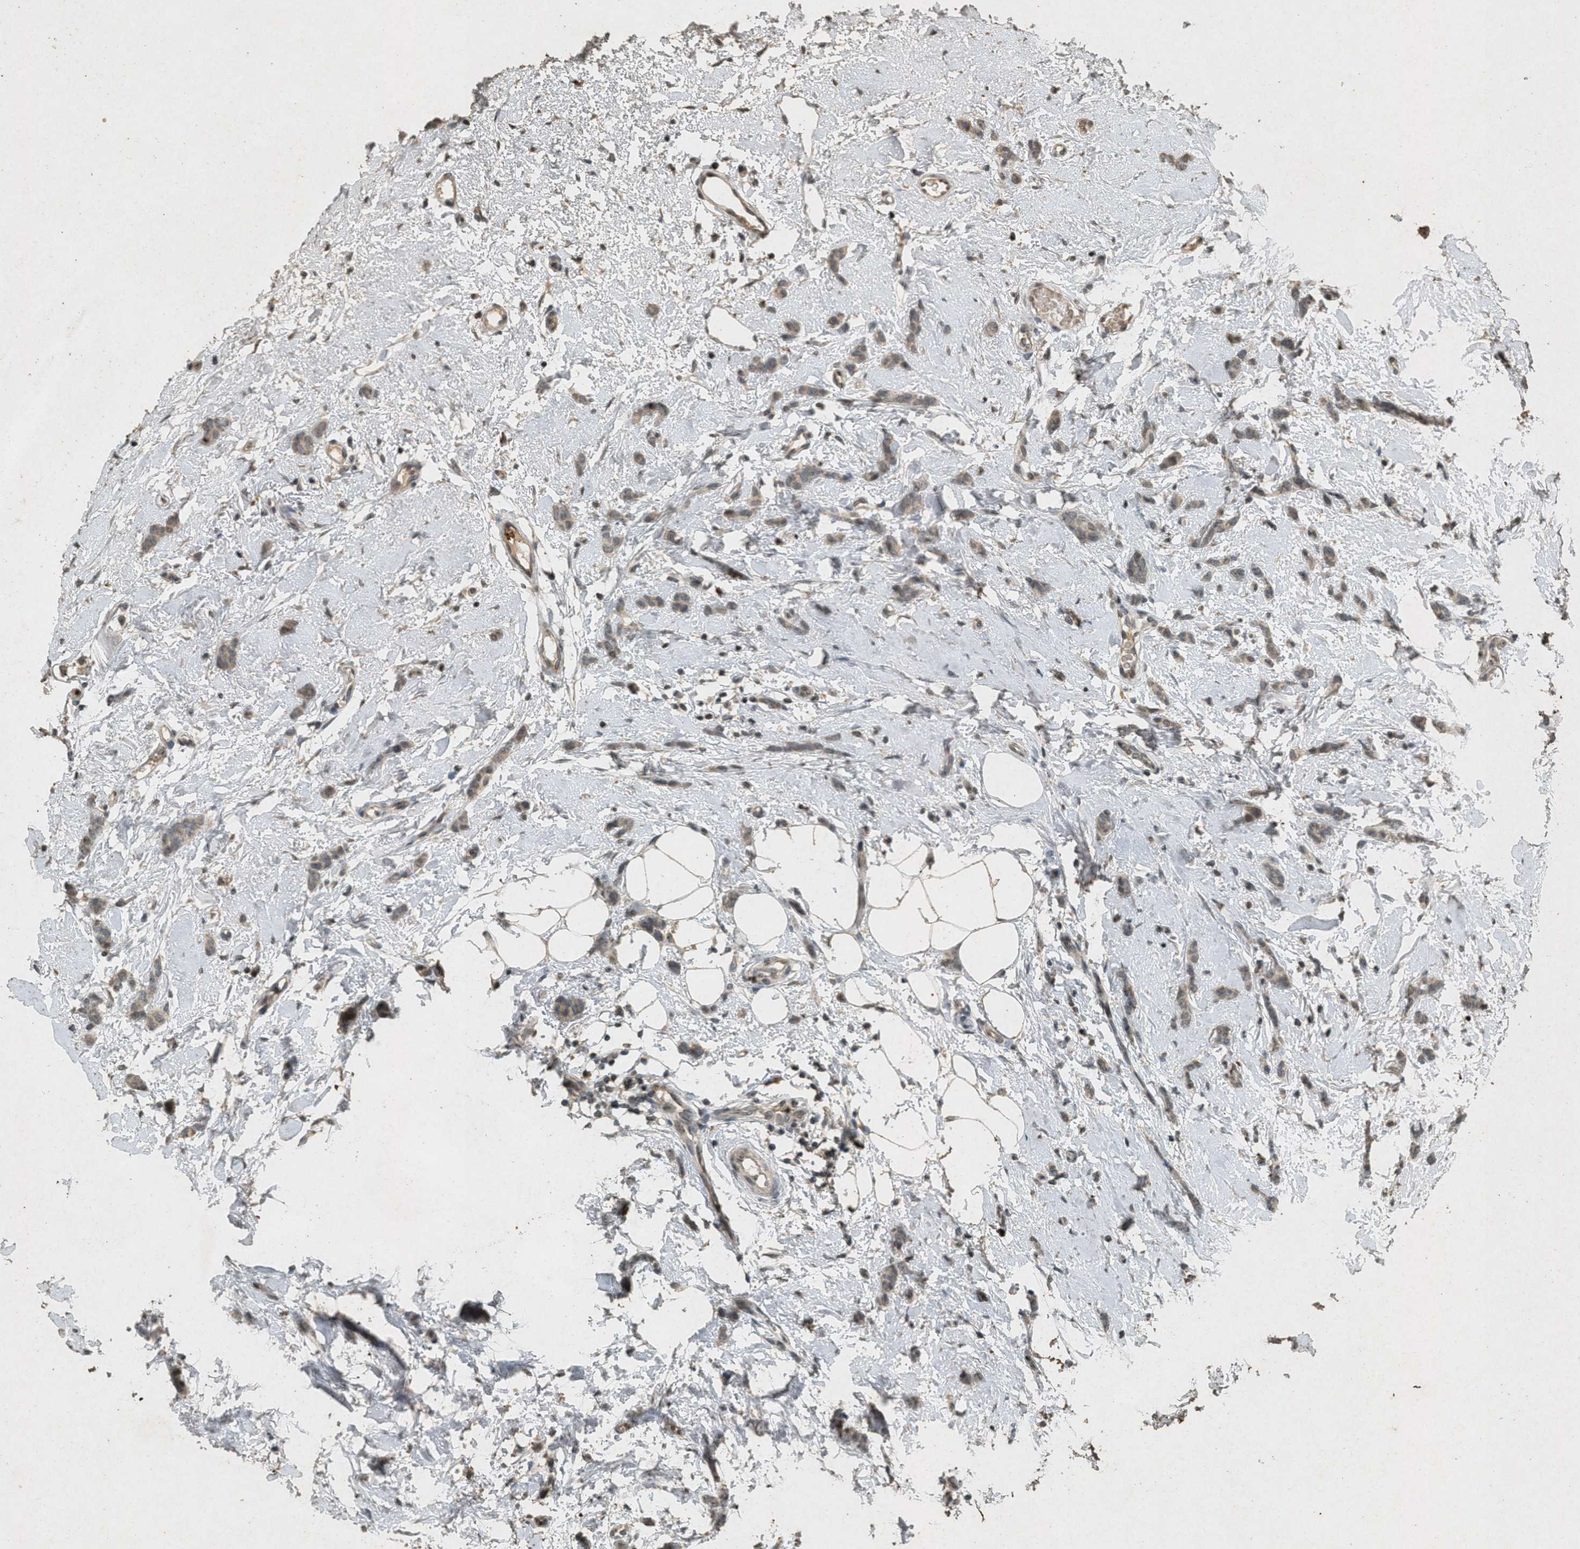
{"staining": {"intensity": "weak", "quantity": ">75%", "location": "cytoplasmic/membranous,nuclear"}, "tissue": "breast cancer", "cell_type": "Tumor cells", "image_type": "cancer", "snomed": [{"axis": "morphology", "description": "Lobular carcinoma"}, {"axis": "topography", "description": "Skin"}, {"axis": "topography", "description": "Breast"}], "caption": "DAB immunohistochemical staining of breast cancer demonstrates weak cytoplasmic/membranous and nuclear protein positivity in about >75% of tumor cells.", "gene": "ABHD6", "patient": {"sex": "female", "age": 46}}